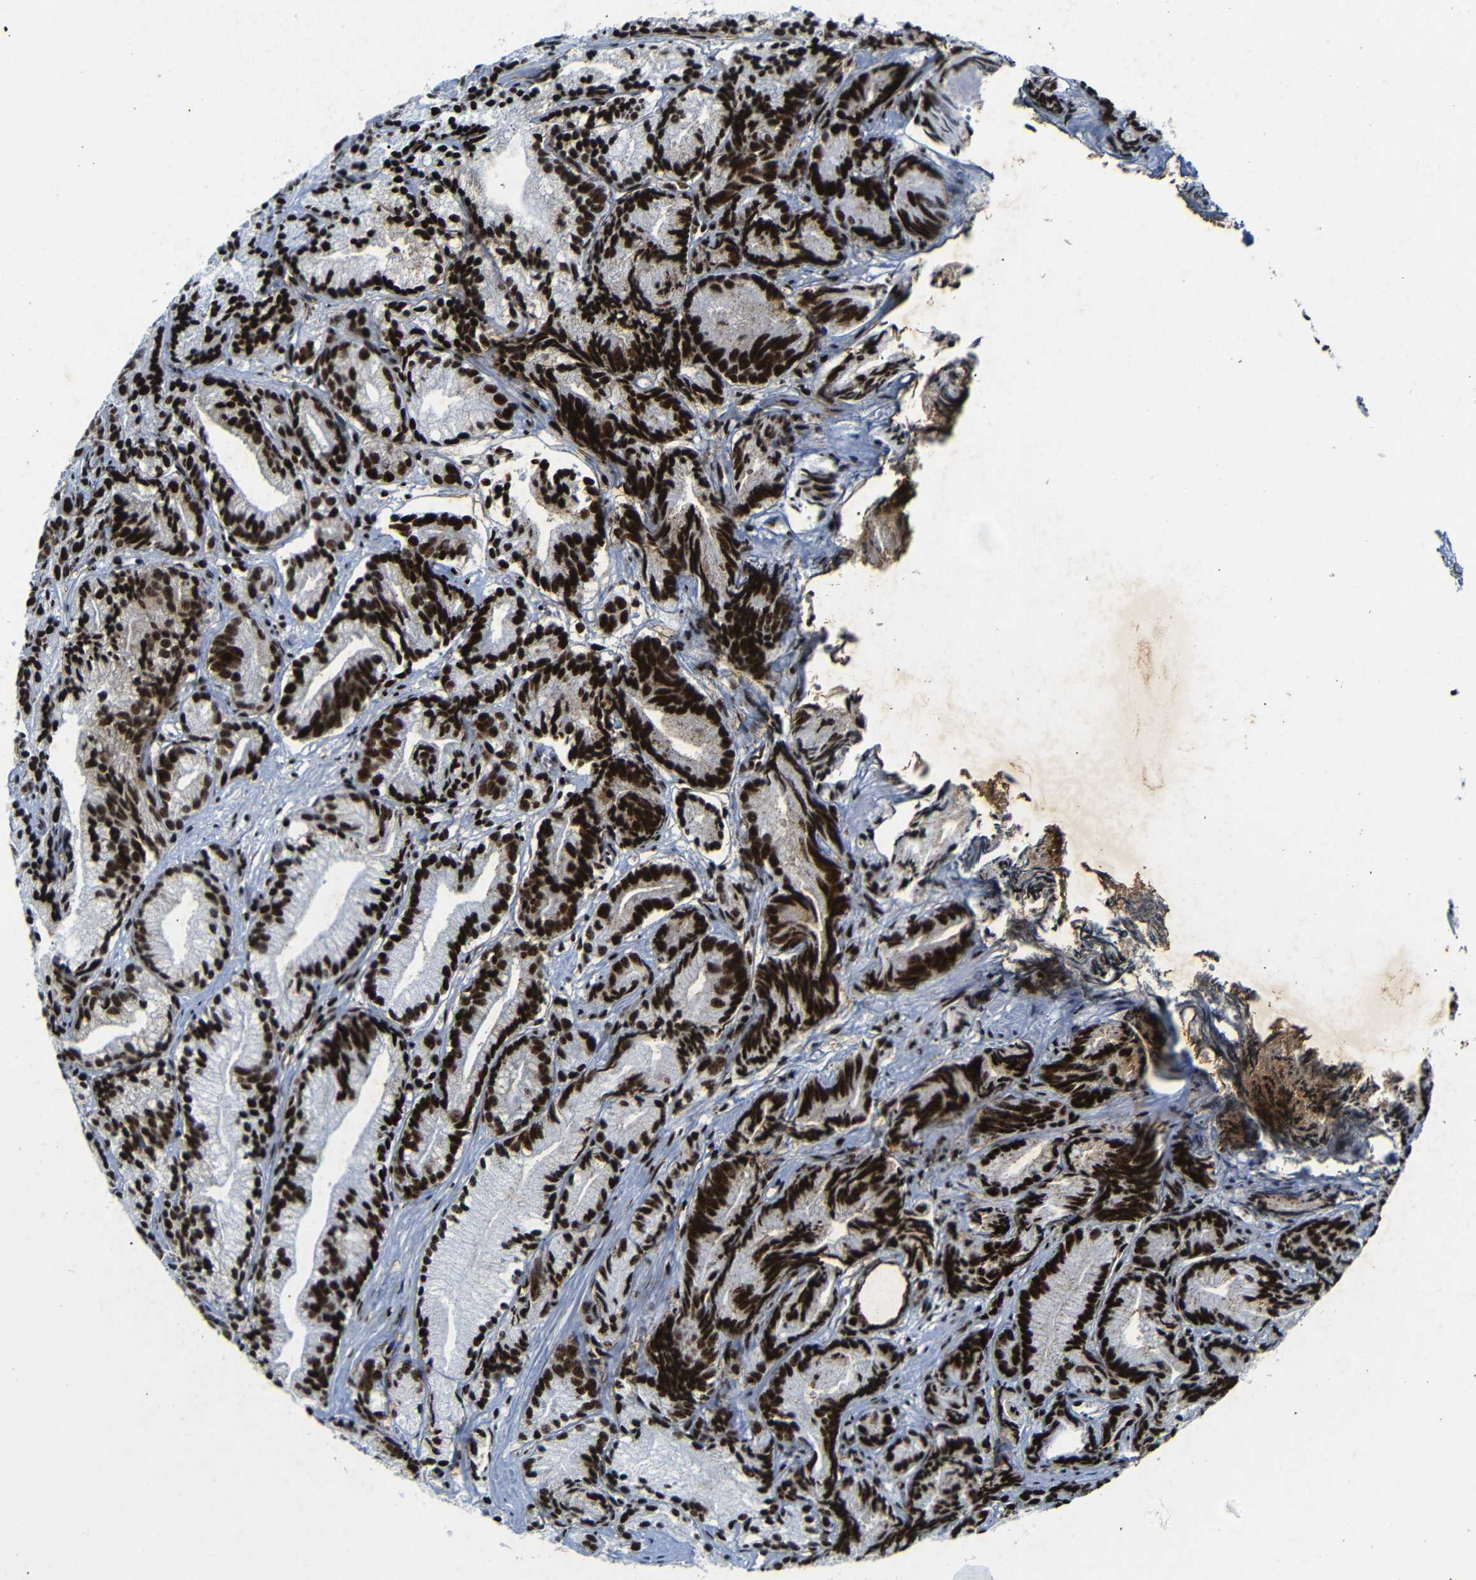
{"staining": {"intensity": "strong", "quantity": ">75%", "location": "nuclear"}, "tissue": "prostate cancer", "cell_type": "Tumor cells", "image_type": "cancer", "snomed": [{"axis": "morphology", "description": "Adenocarcinoma, Low grade"}, {"axis": "topography", "description": "Prostate"}], "caption": "The image demonstrates immunohistochemical staining of prostate cancer (adenocarcinoma (low-grade)). There is strong nuclear staining is present in about >75% of tumor cells. (IHC, brightfield microscopy, high magnification).", "gene": "SRSF1", "patient": {"sex": "male", "age": 89}}